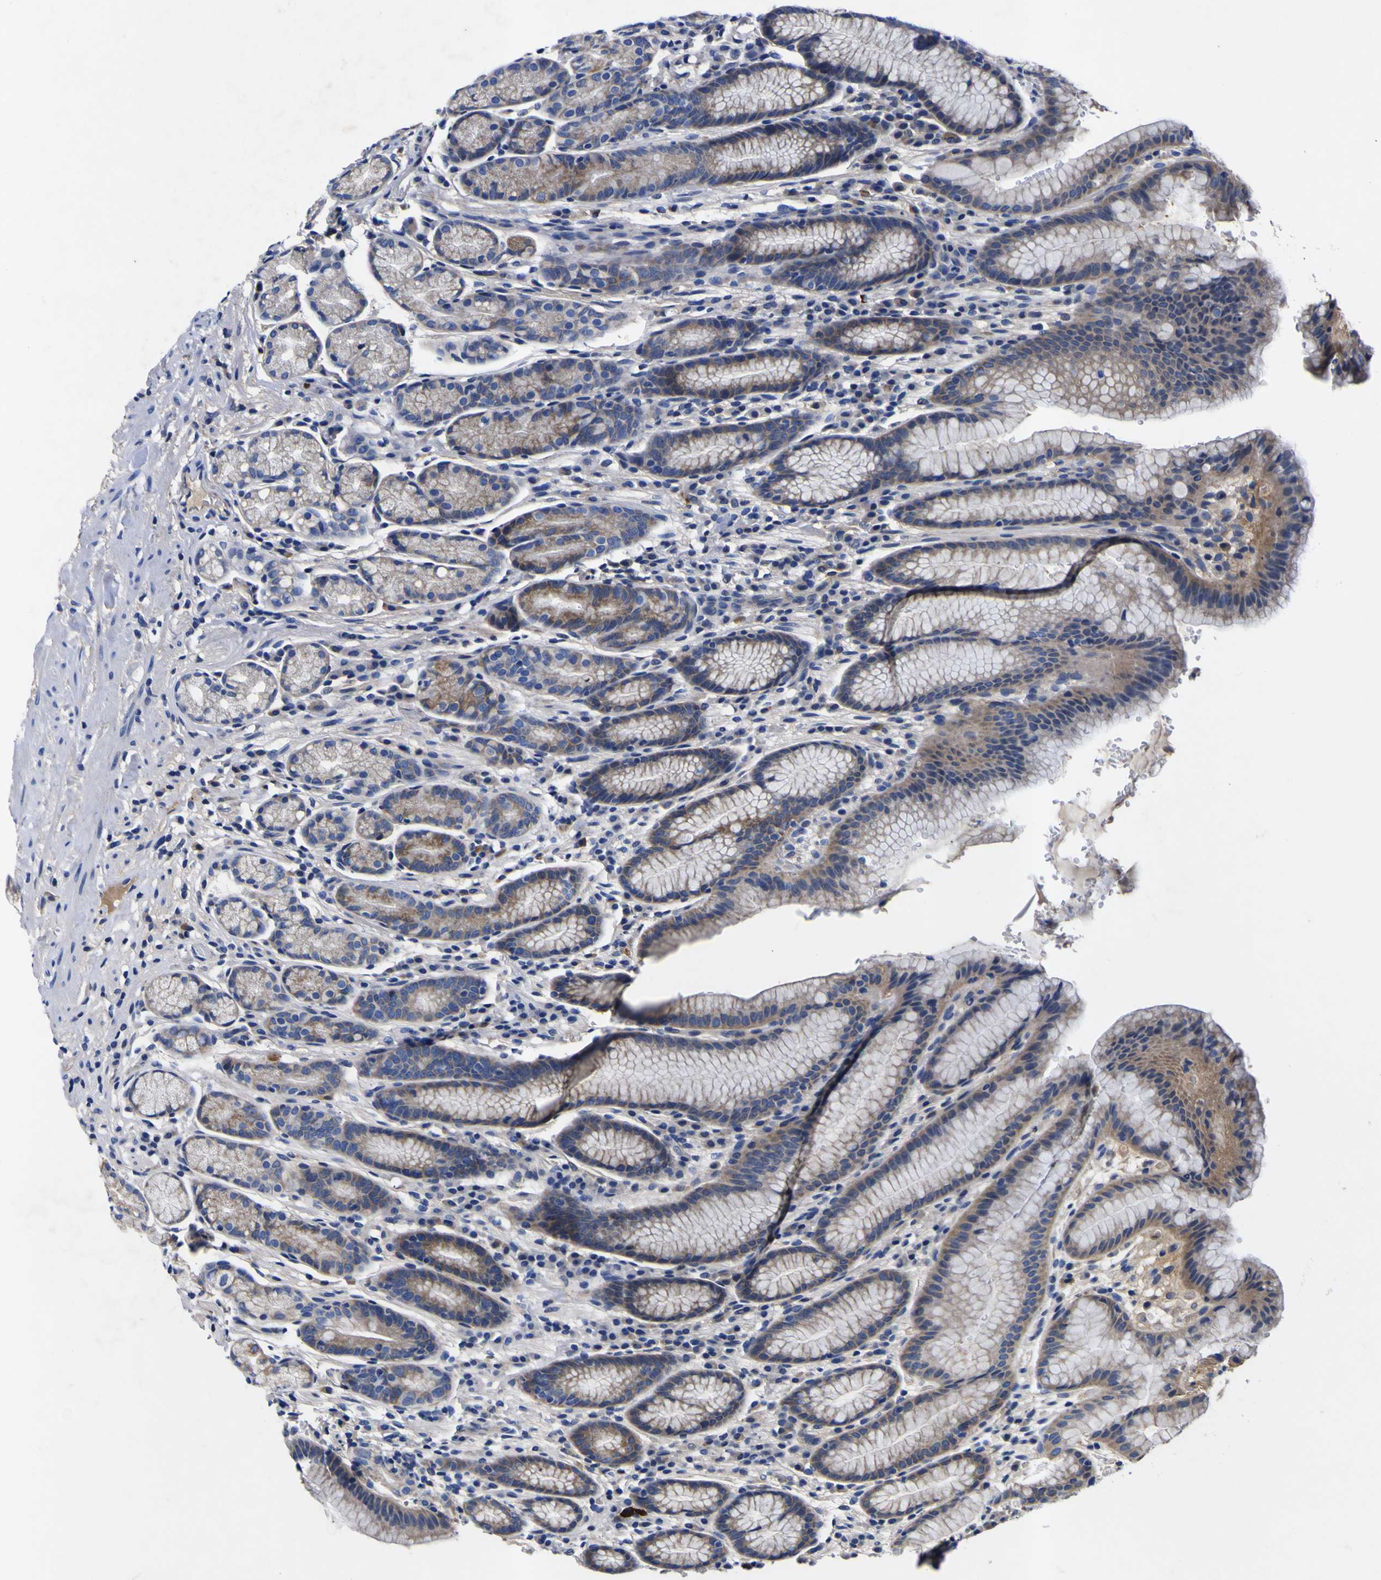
{"staining": {"intensity": "moderate", "quantity": "25%-75%", "location": "cytoplasmic/membranous"}, "tissue": "stomach", "cell_type": "Glandular cells", "image_type": "normal", "snomed": [{"axis": "morphology", "description": "Normal tissue, NOS"}, {"axis": "topography", "description": "Stomach, lower"}], "caption": "A medium amount of moderate cytoplasmic/membranous positivity is present in about 25%-75% of glandular cells in benign stomach.", "gene": "VASN", "patient": {"sex": "male", "age": 52}}